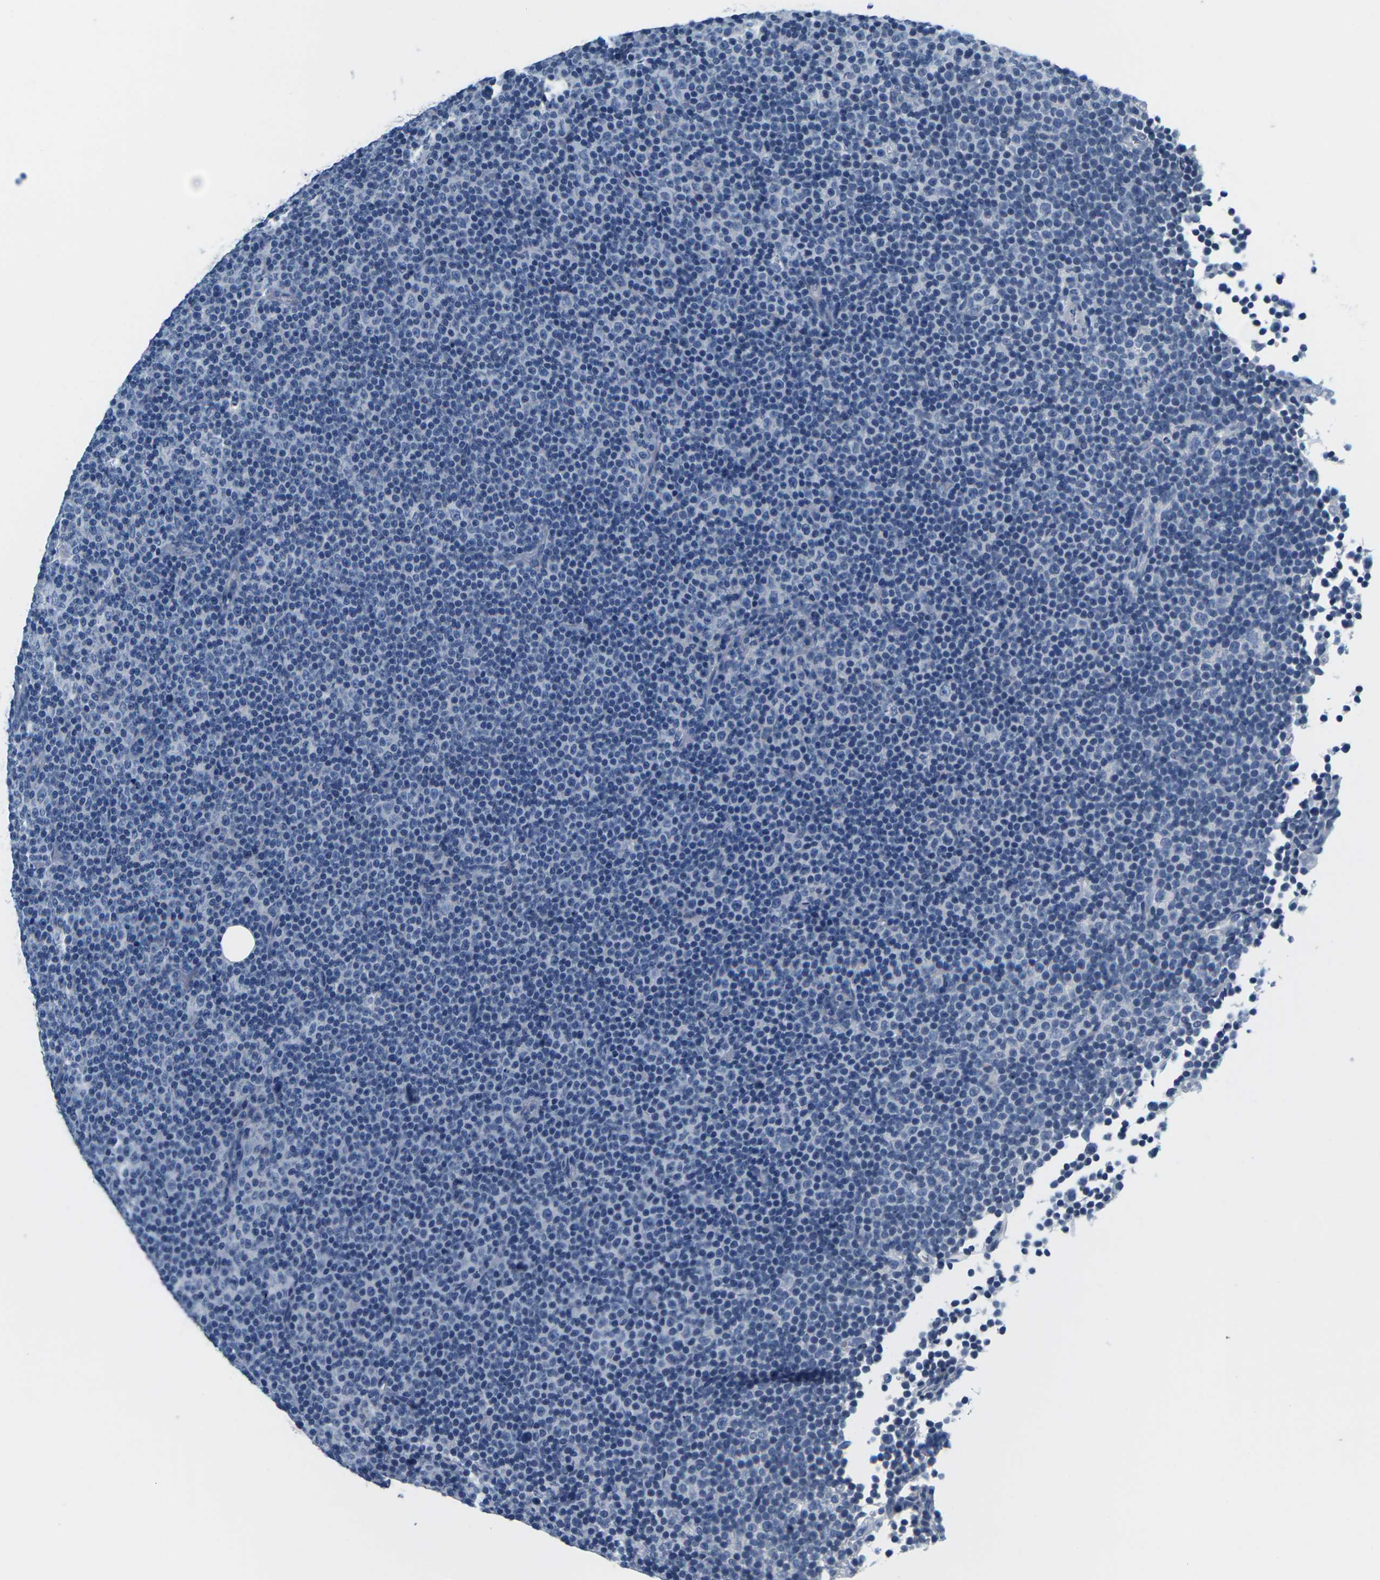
{"staining": {"intensity": "negative", "quantity": "none", "location": "none"}, "tissue": "lymphoma", "cell_type": "Tumor cells", "image_type": "cancer", "snomed": [{"axis": "morphology", "description": "Malignant lymphoma, non-Hodgkin's type, Low grade"}, {"axis": "topography", "description": "Lymph node"}], "caption": "DAB (3,3'-diaminobenzidine) immunohistochemical staining of low-grade malignant lymphoma, non-Hodgkin's type displays no significant staining in tumor cells.", "gene": "UMOD", "patient": {"sex": "female", "age": 67}}